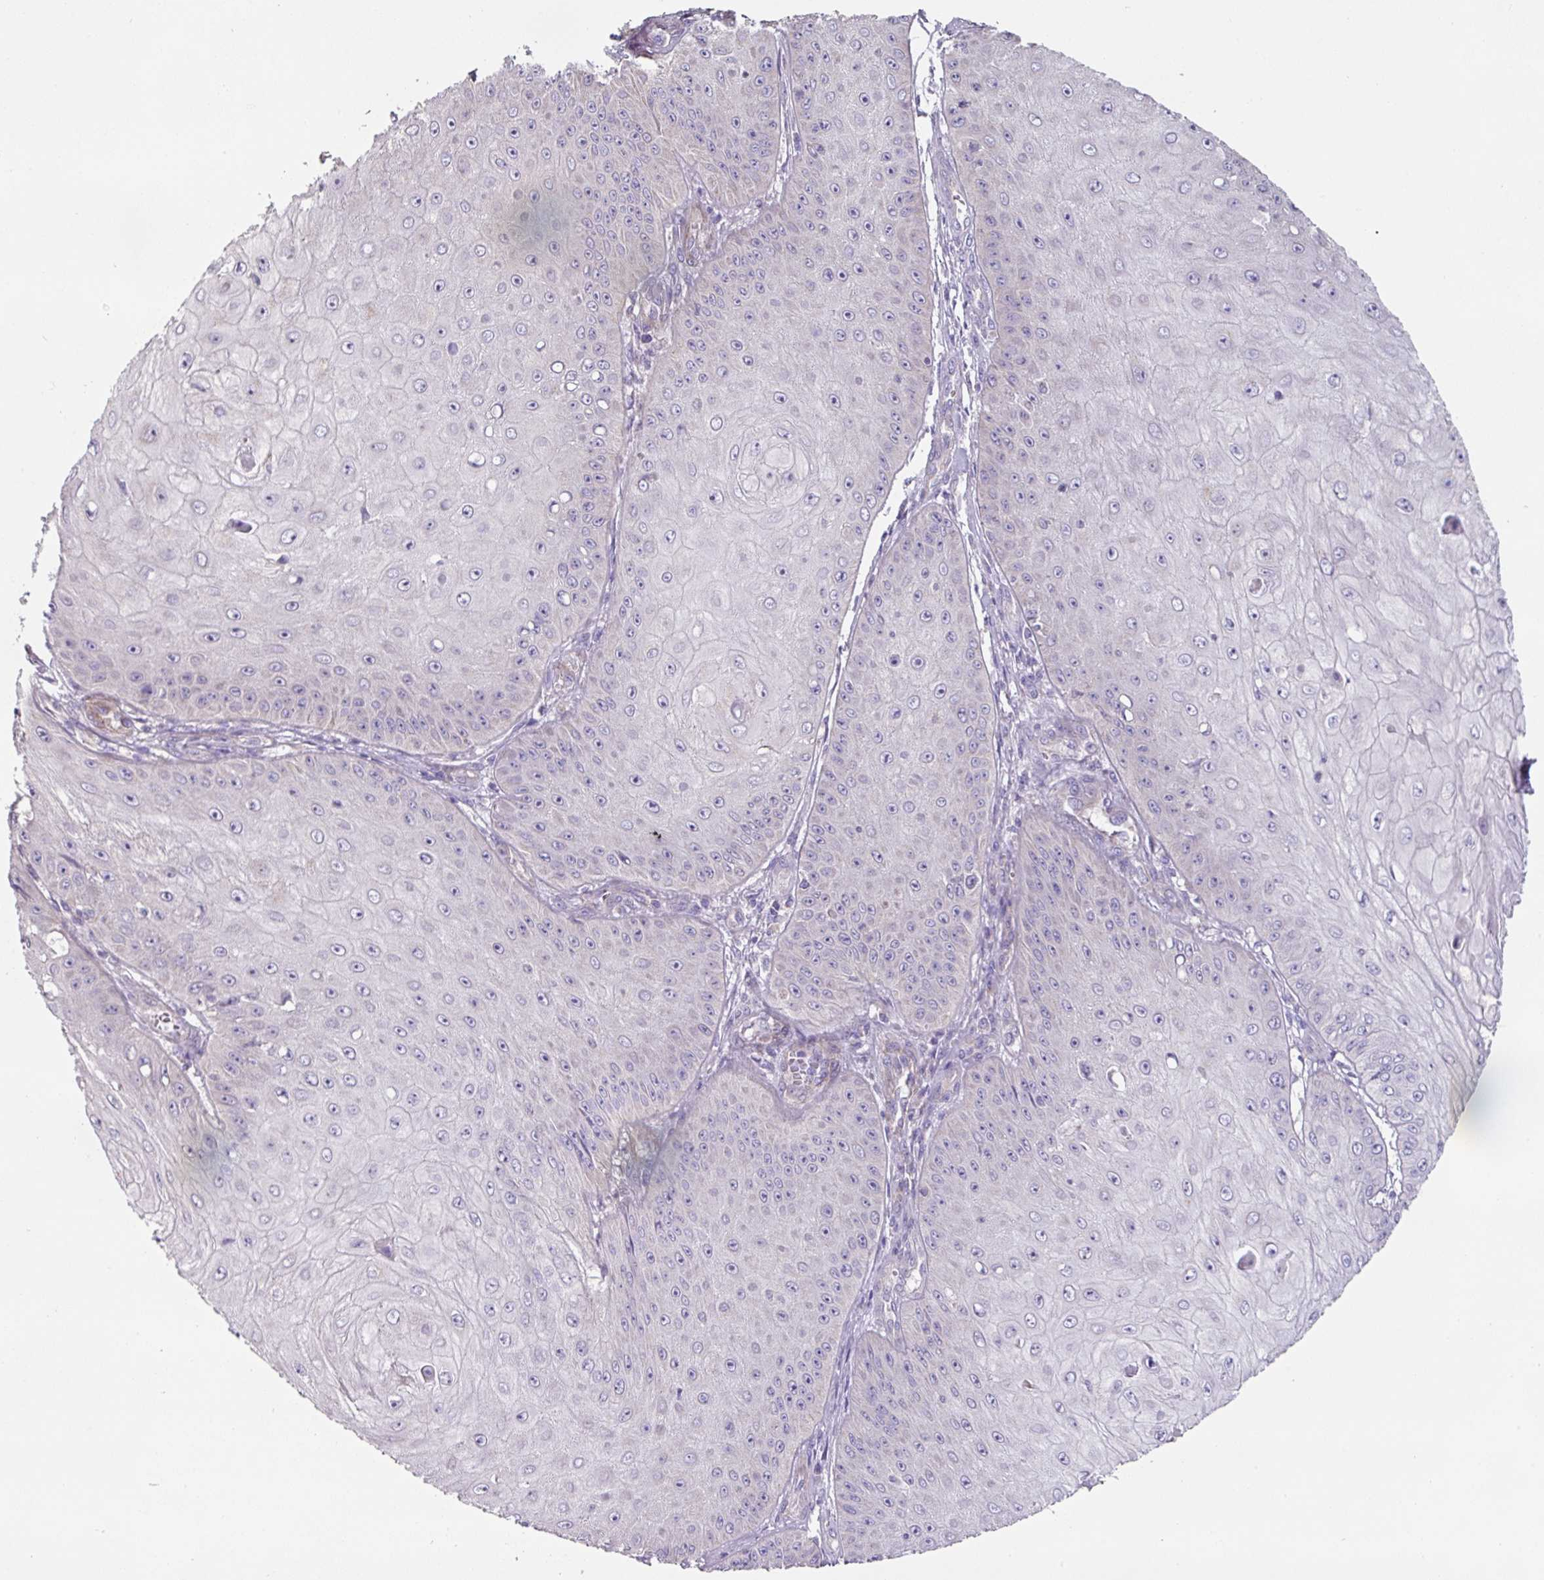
{"staining": {"intensity": "negative", "quantity": "none", "location": "none"}, "tissue": "skin cancer", "cell_type": "Tumor cells", "image_type": "cancer", "snomed": [{"axis": "morphology", "description": "Squamous cell carcinoma, NOS"}, {"axis": "topography", "description": "Skin"}], "caption": "Protein analysis of skin squamous cell carcinoma displays no significant expression in tumor cells. (Stains: DAB immunohistochemistry with hematoxylin counter stain, Microscopy: brightfield microscopy at high magnification).", "gene": "MRRF", "patient": {"sex": "male", "age": 70}}